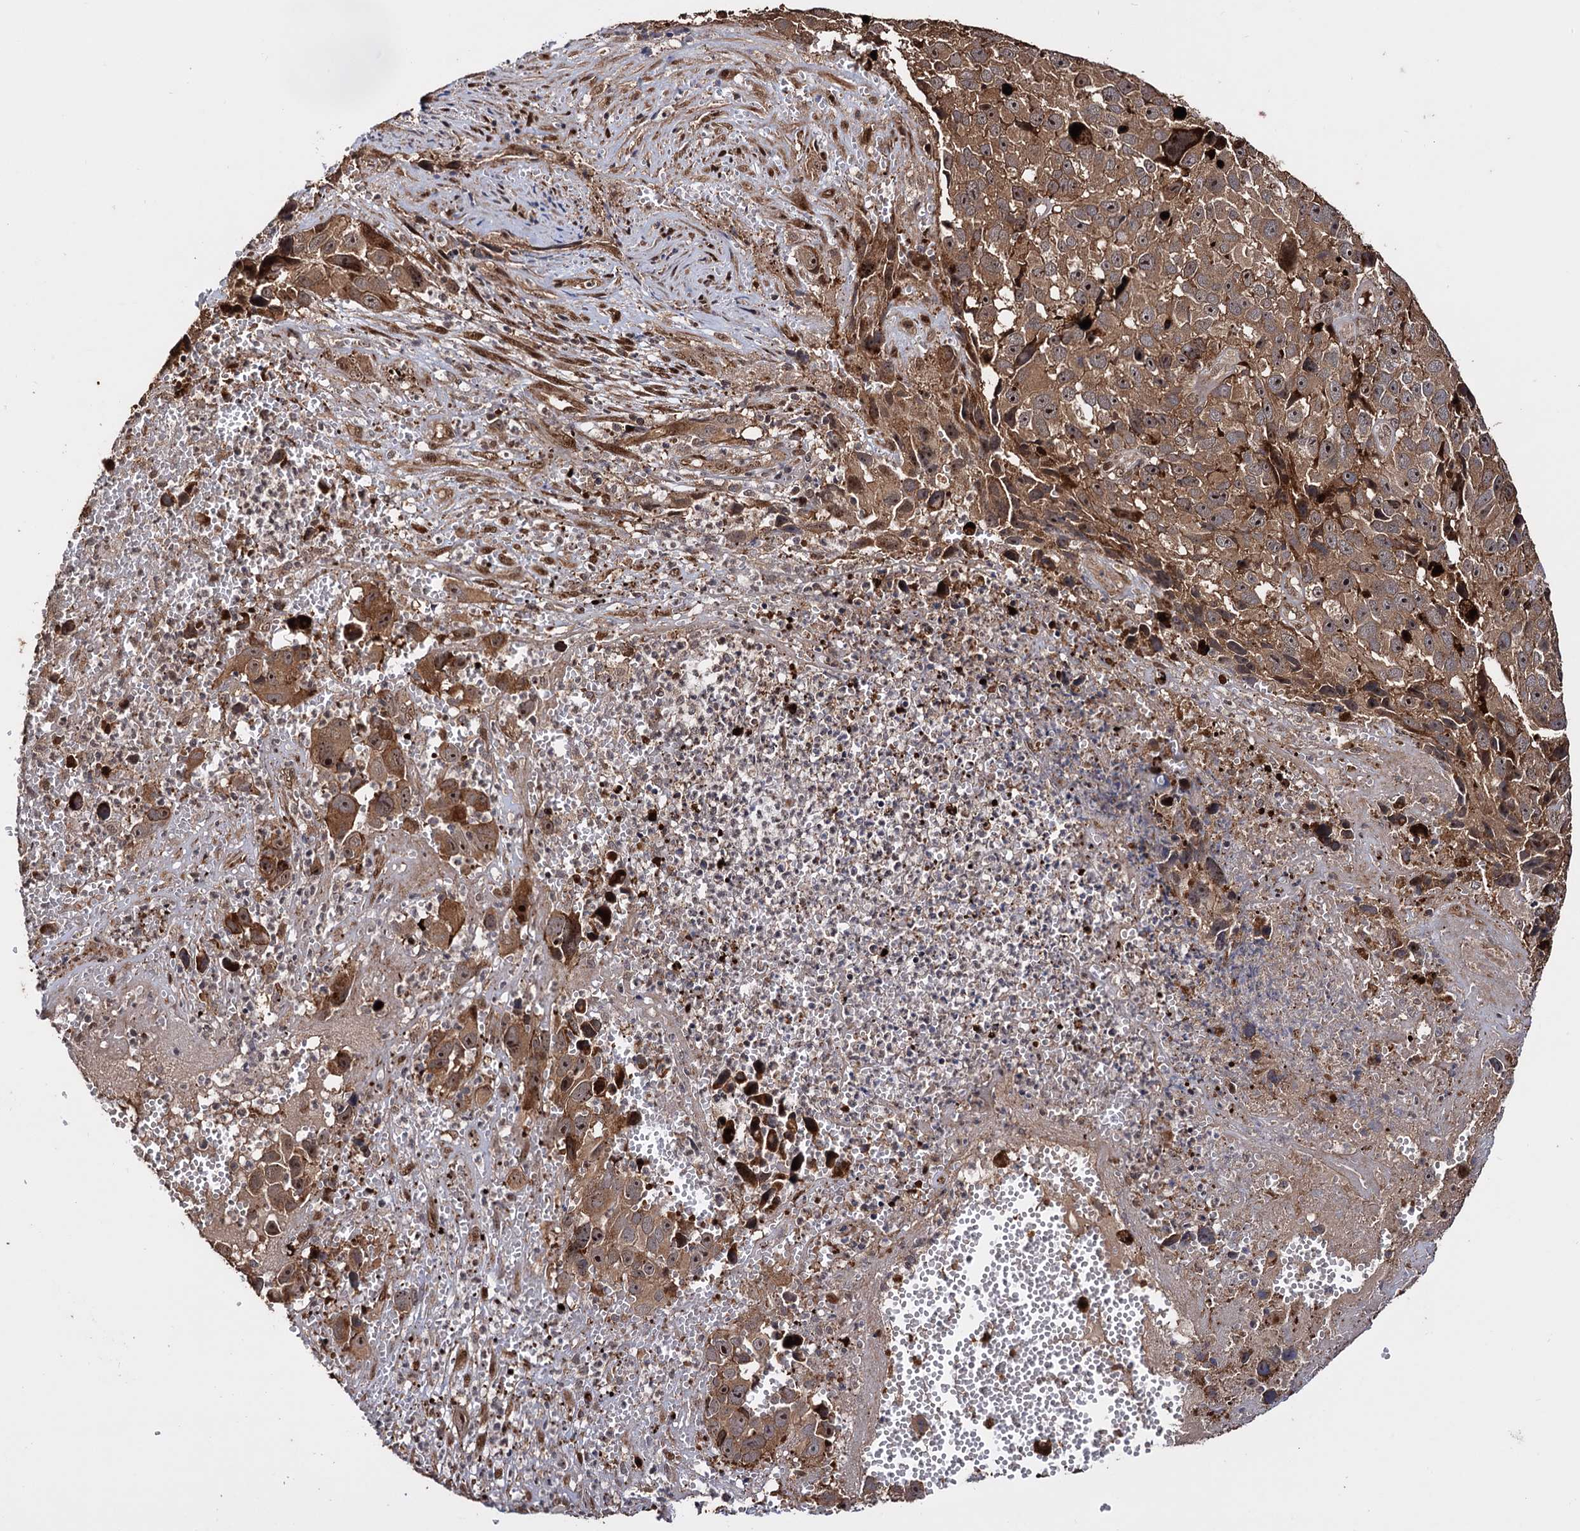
{"staining": {"intensity": "moderate", "quantity": ">75%", "location": "cytoplasmic/membranous,nuclear"}, "tissue": "melanoma", "cell_type": "Tumor cells", "image_type": "cancer", "snomed": [{"axis": "morphology", "description": "Malignant melanoma, NOS"}, {"axis": "topography", "description": "Skin"}], "caption": "Melanoma stained with a brown dye demonstrates moderate cytoplasmic/membranous and nuclear positive positivity in about >75% of tumor cells.", "gene": "PIGB", "patient": {"sex": "male", "age": 84}}